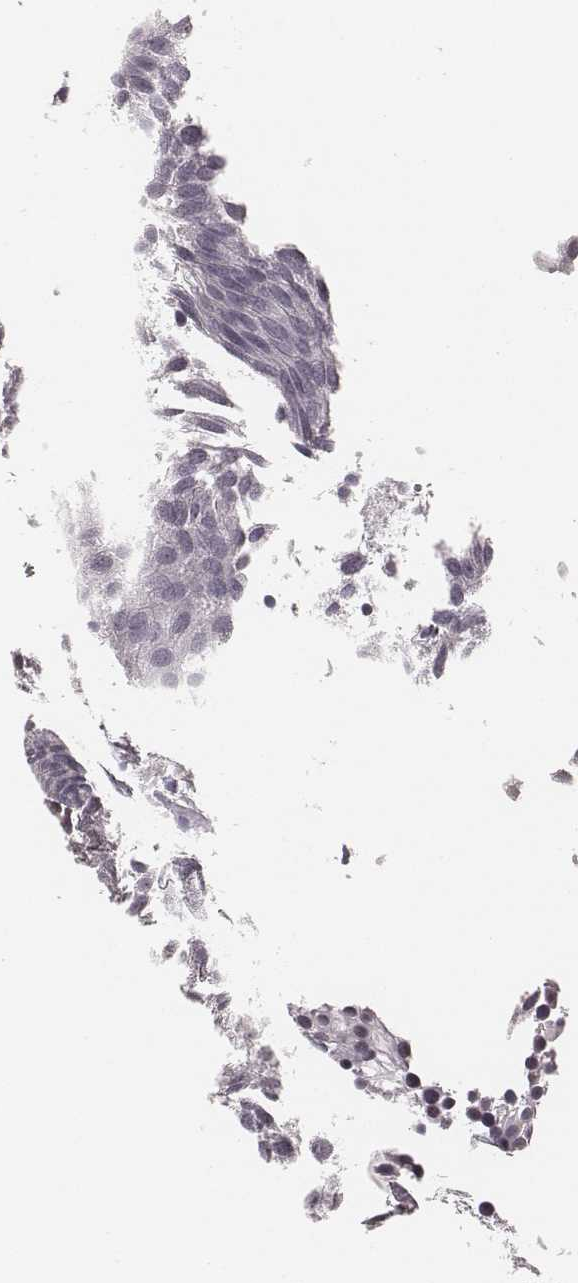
{"staining": {"intensity": "negative", "quantity": "none", "location": "none"}, "tissue": "urothelial cancer", "cell_type": "Tumor cells", "image_type": "cancer", "snomed": [{"axis": "morphology", "description": "Urothelial carcinoma, Low grade"}, {"axis": "topography", "description": "Urinary bladder"}], "caption": "IHC of low-grade urothelial carcinoma demonstrates no staining in tumor cells.", "gene": "NIFK", "patient": {"sex": "male", "age": 63}}